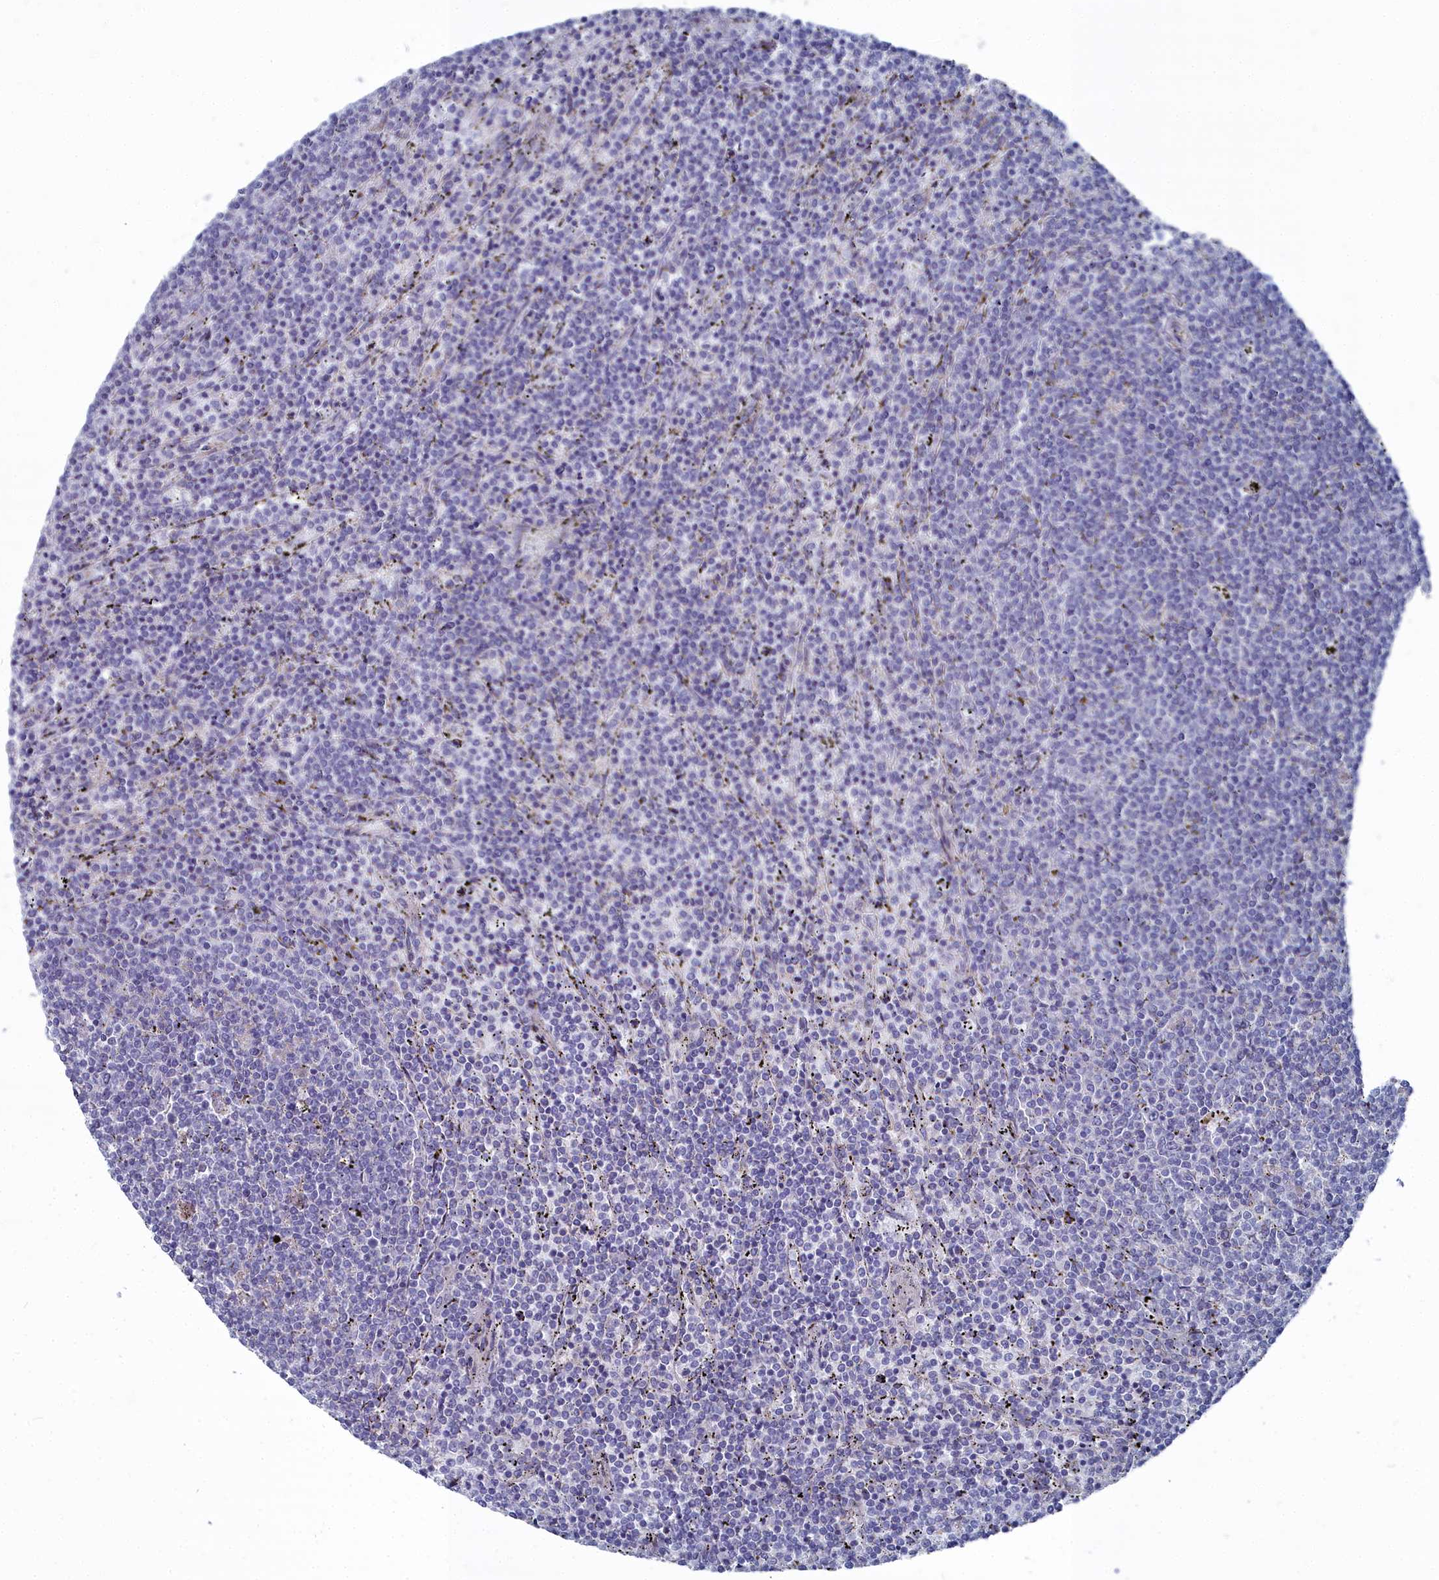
{"staining": {"intensity": "negative", "quantity": "none", "location": "none"}, "tissue": "lymphoma", "cell_type": "Tumor cells", "image_type": "cancer", "snomed": [{"axis": "morphology", "description": "Malignant lymphoma, non-Hodgkin's type, Low grade"}, {"axis": "topography", "description": "Spleen"}], "caption": "DAB immunohistochemical staining of low-grade malignant lymphoma, non-Hodgkin's type shows no significant expression in tumor cells.", "gene": "SHISAL2A", "patient": {"sex": "female", "age": 50}}